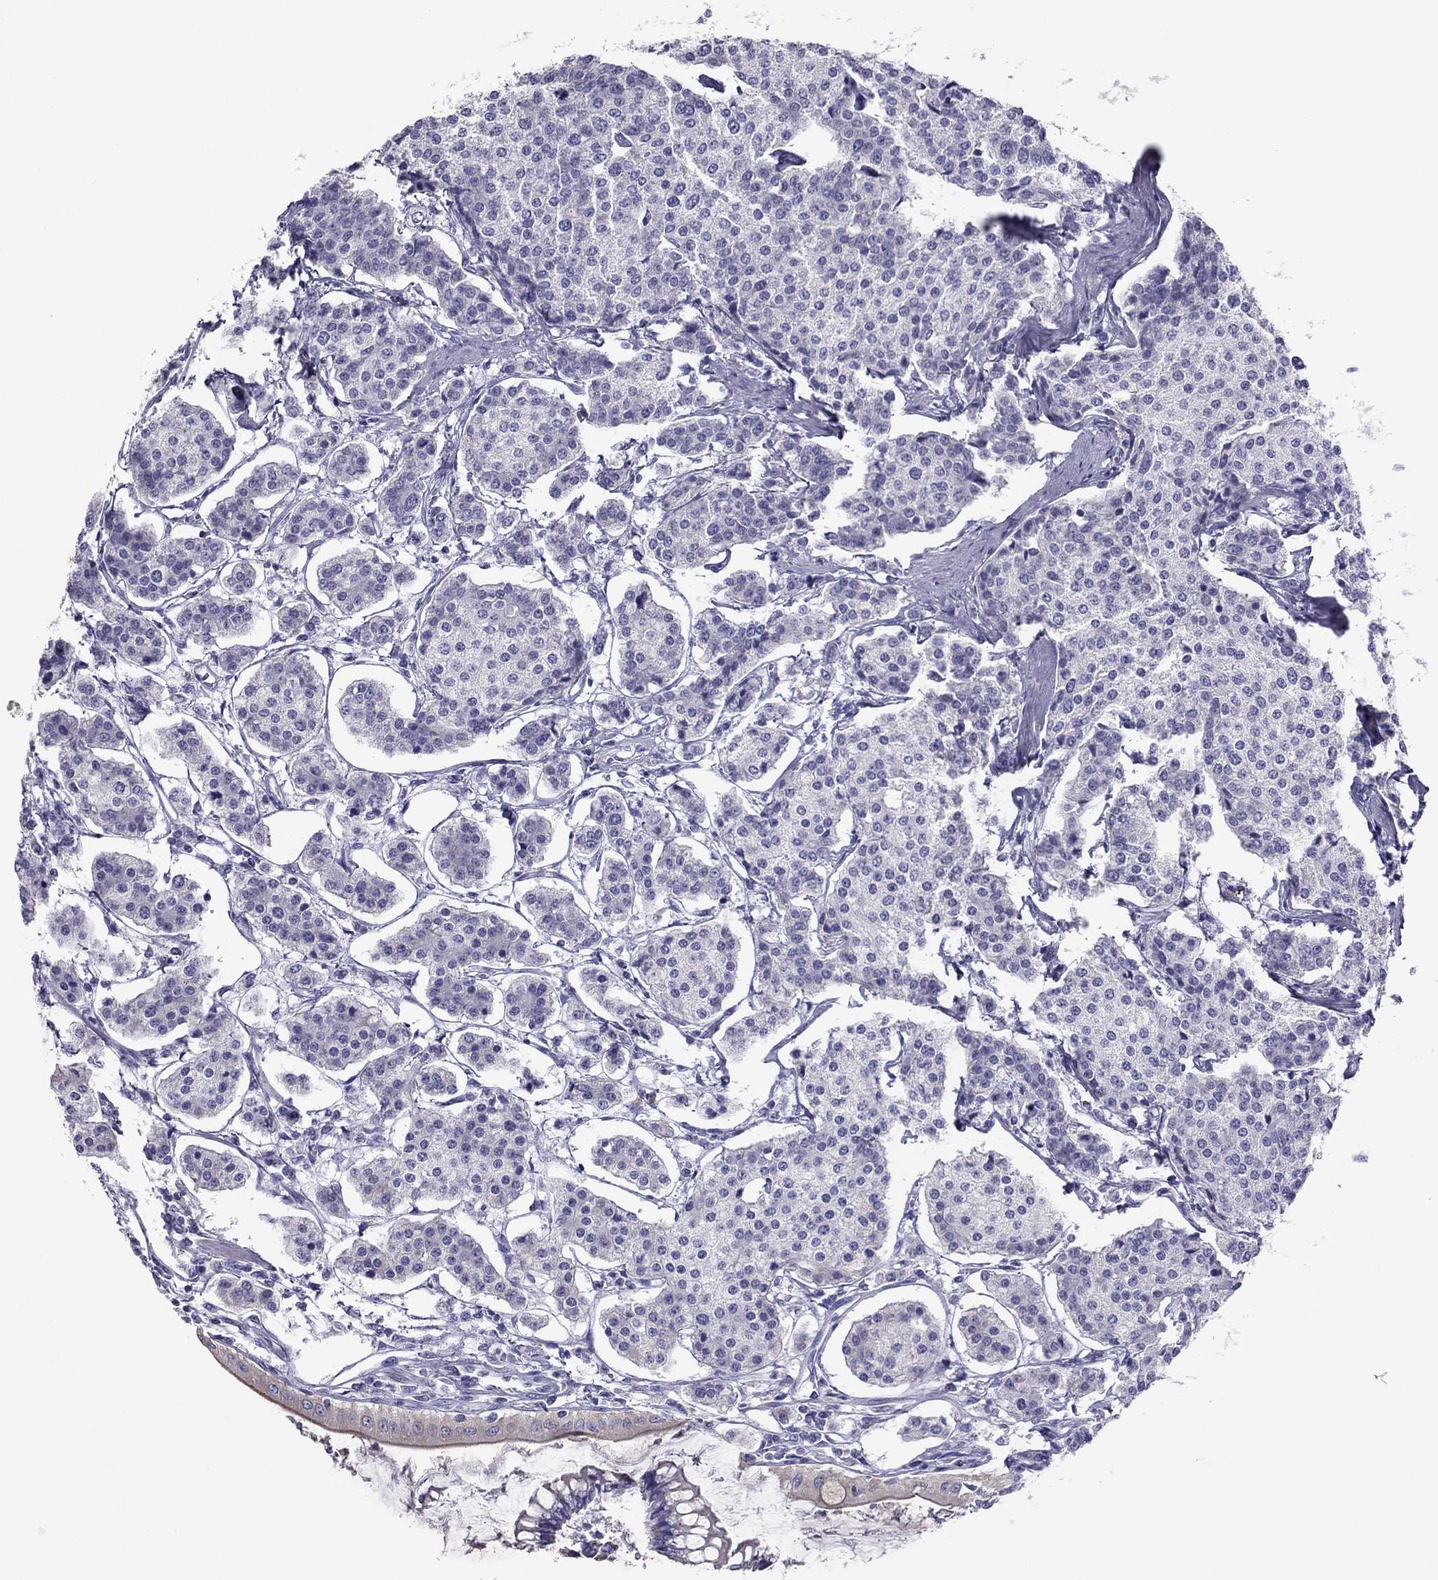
{"staining": {"intensity": "negative", "quantity": "none", "location": "none"}, "tissue": "carcinoid", "cell_type": "Tumor cells", "image_type": "cancer", "snomed": [{"axis": "morphology", "description": "Carcinoid, malignant, NOS"}, {"axis": "topography", "description": "Small intestine"}], "caption": "This is an immunohistochemistry (IHC) histopathology image of carcinoid. There is no positivity in tumor cells.", "gene": "MAEL", "patient": {"sex": "female", "age": 65}}